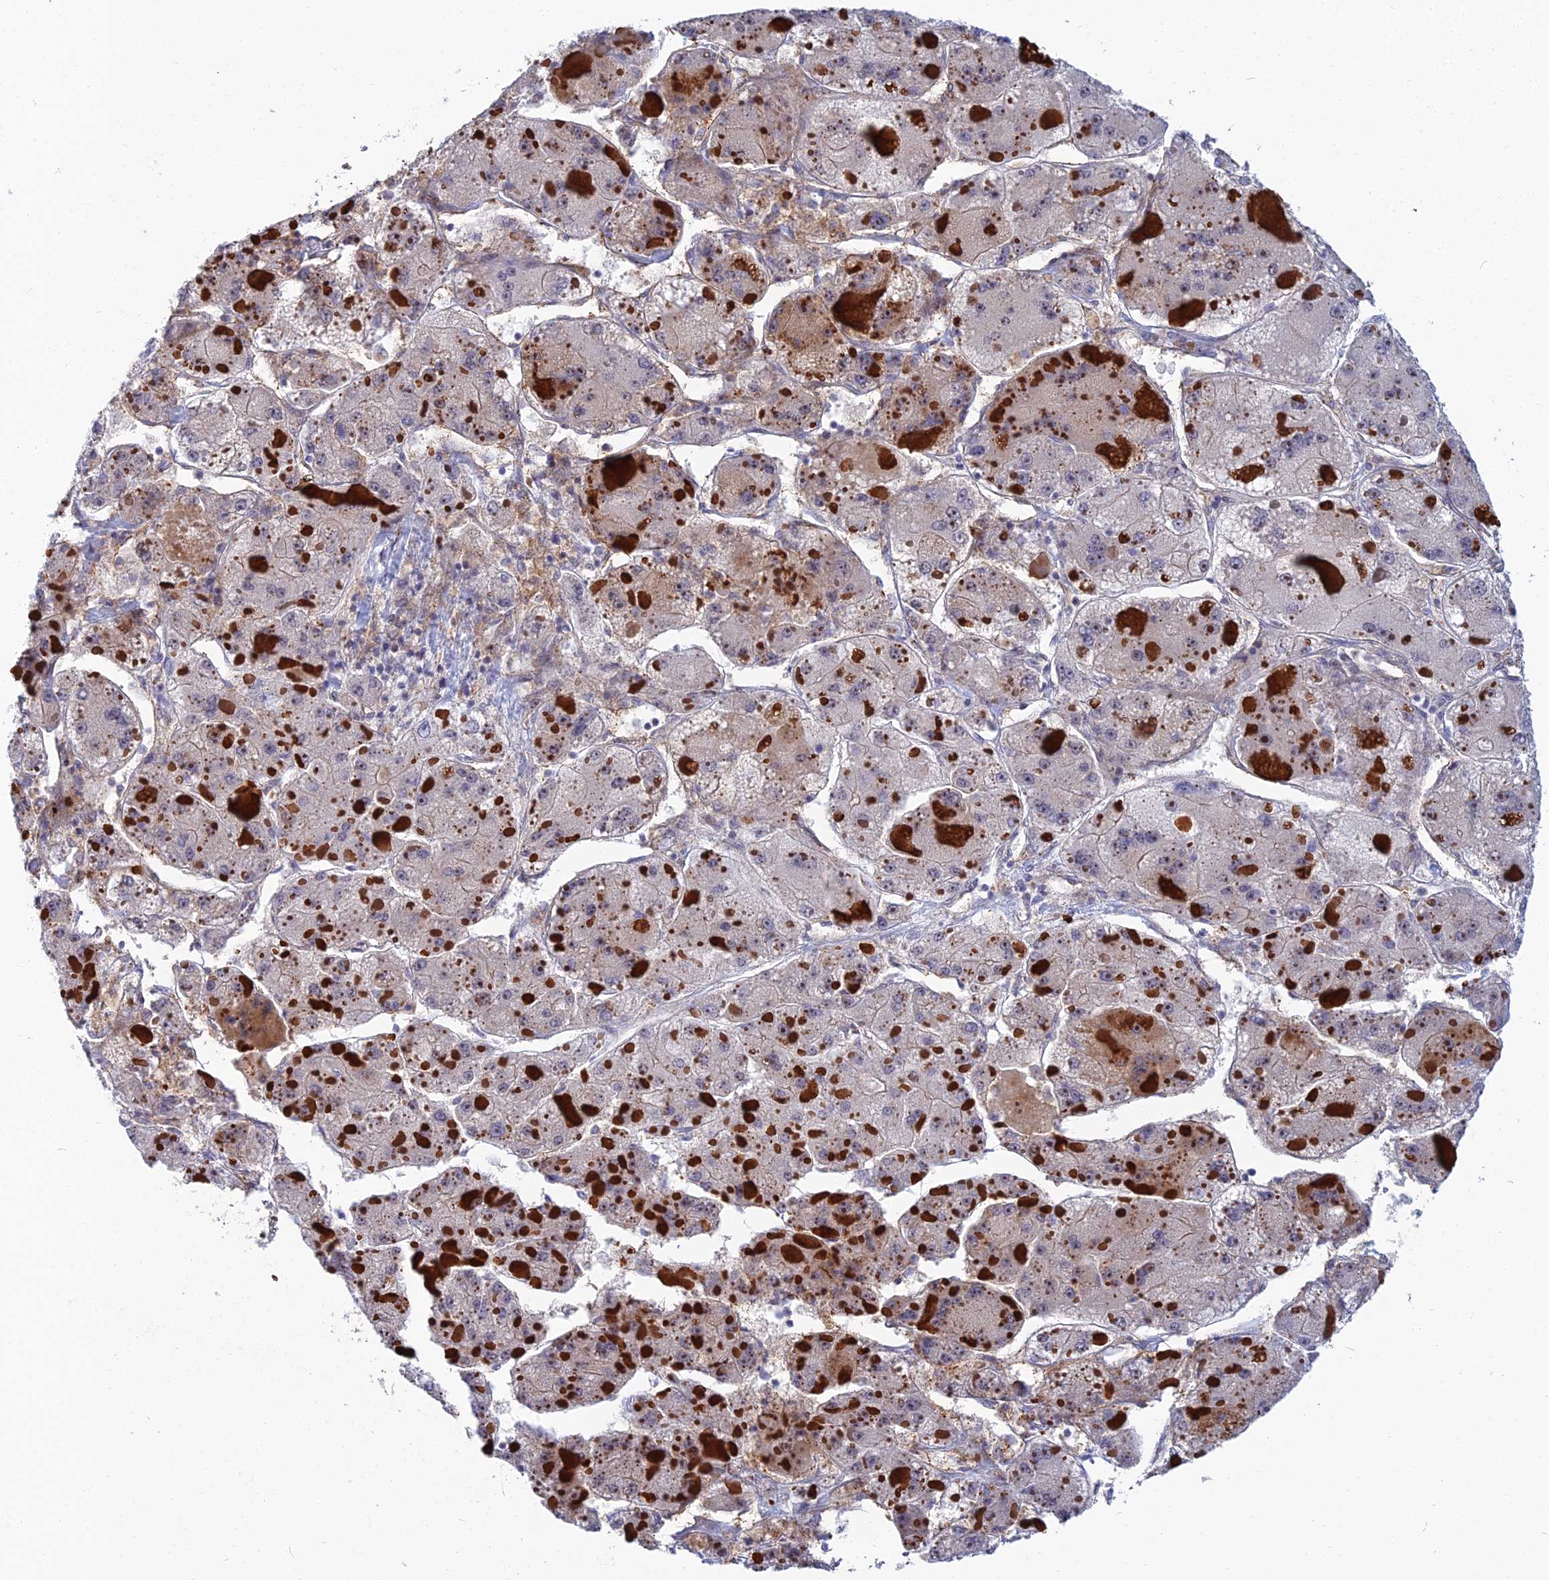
{"staining": {"intensity": "negative", "quantity": "none", "location": "none"}, "tissue": "liver cancer", "cell_type": "Tumor cells", "image_type": "cancer", "snomed": [{"axis": "morphology", "description": "Carcinoma, Hepatocellular, NOS"}, {"axis": "topography", "description": "Liver"}], "caption": "The histopathology image displays no staining of tumor cells in liver cancer (hepatocellular carcinoma).", "gene": "TRIM43B", "patient": {"sex": "female", "age": 73}}